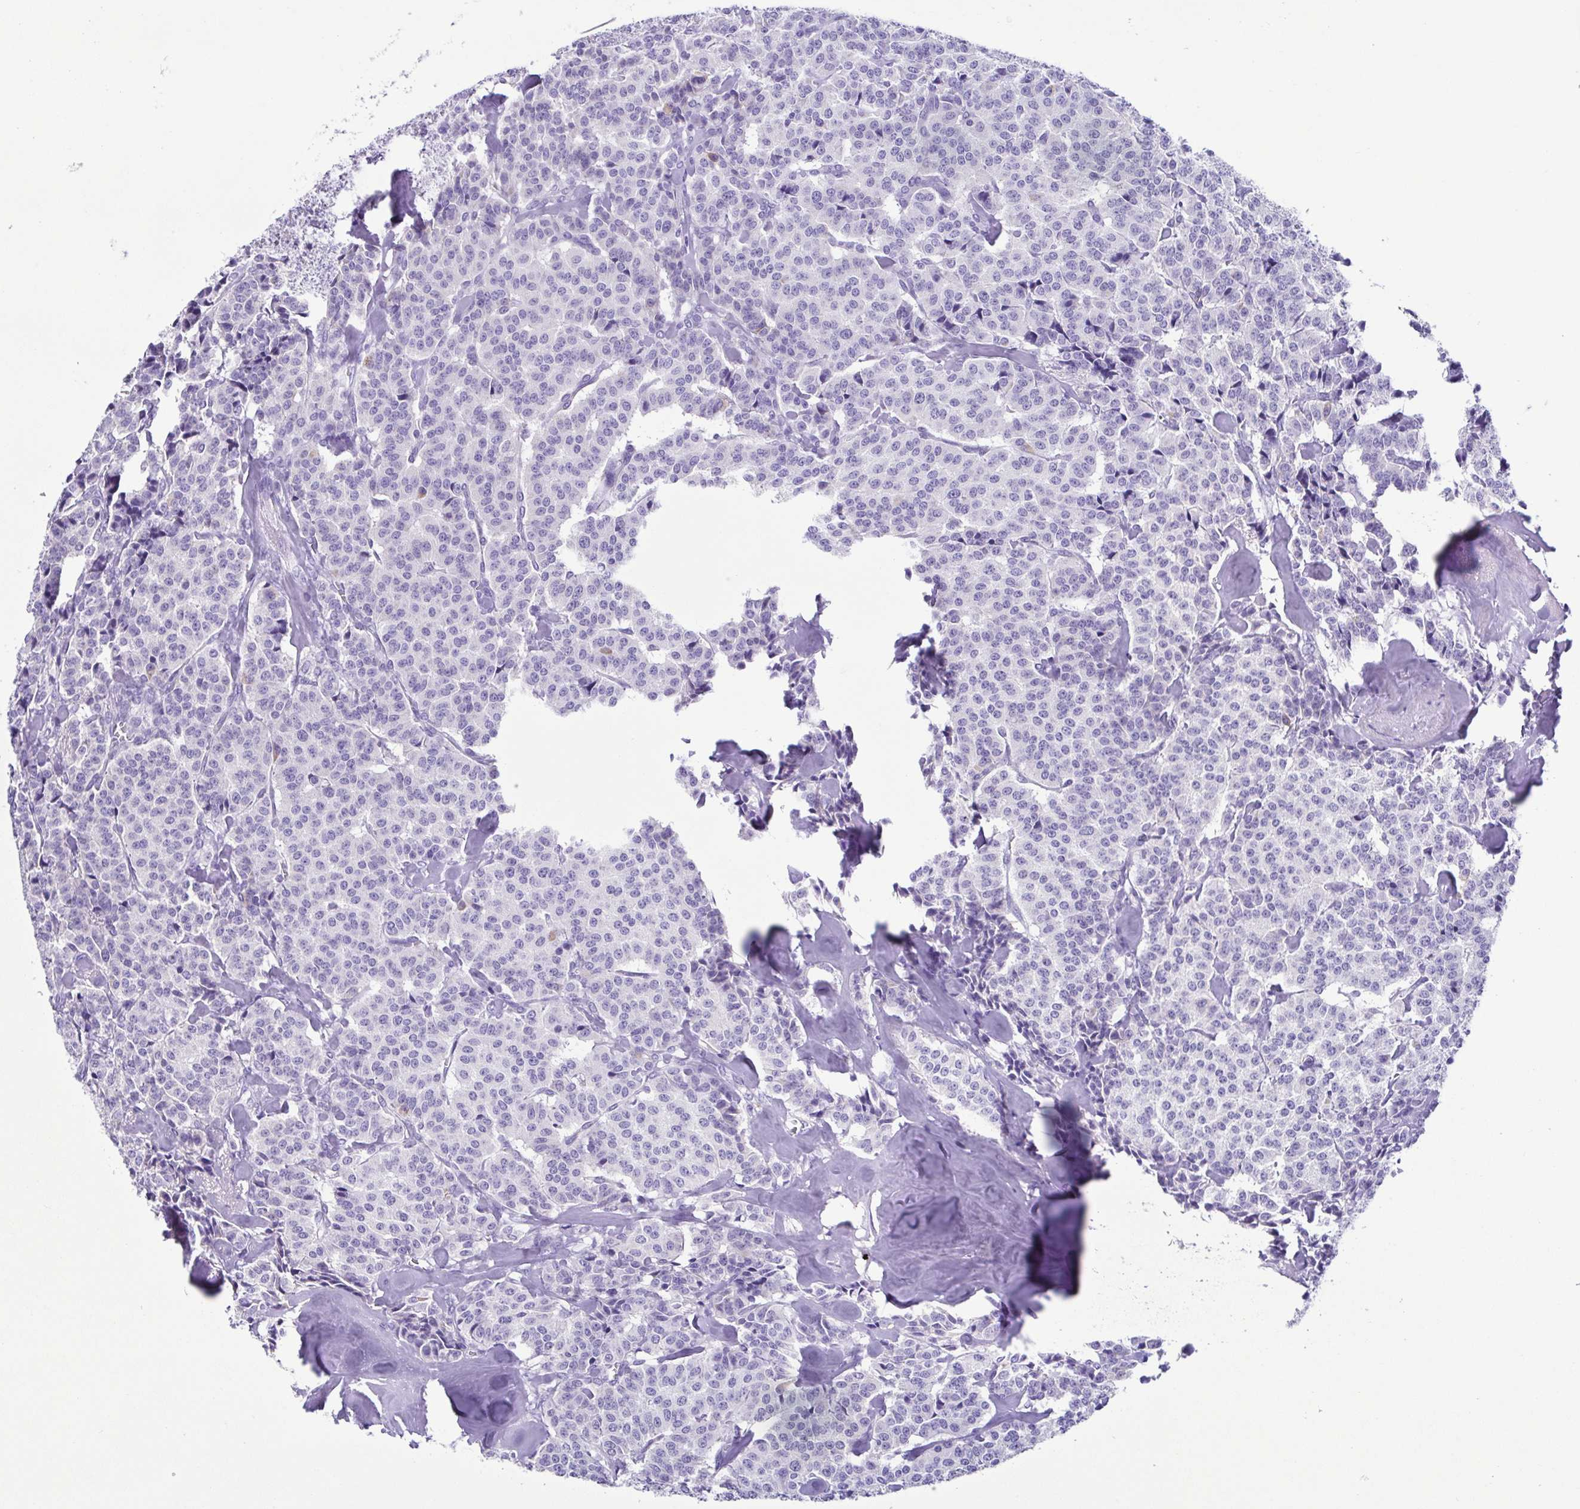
{"staining": {"intensity": "negative", "quantity": "none", "location": "none"}, "tissue": "carcinoid", "cell_type": "Tumor cells", "image_type": "cancer", "snomed": [{"axis": "morphology", "description": "Normal tissue, NOS"}, {"axis": "morphology", "description": "Carcinoid, malignant, NOS"}, {"axis": "topography", "description": "Lung"}], "caption": "Carcinoid was stained to show a protein in brown. There is no significant expression in tumor cells.", "gene": "ACTRT3", "patient": {"sex": "female", "age": 46}}